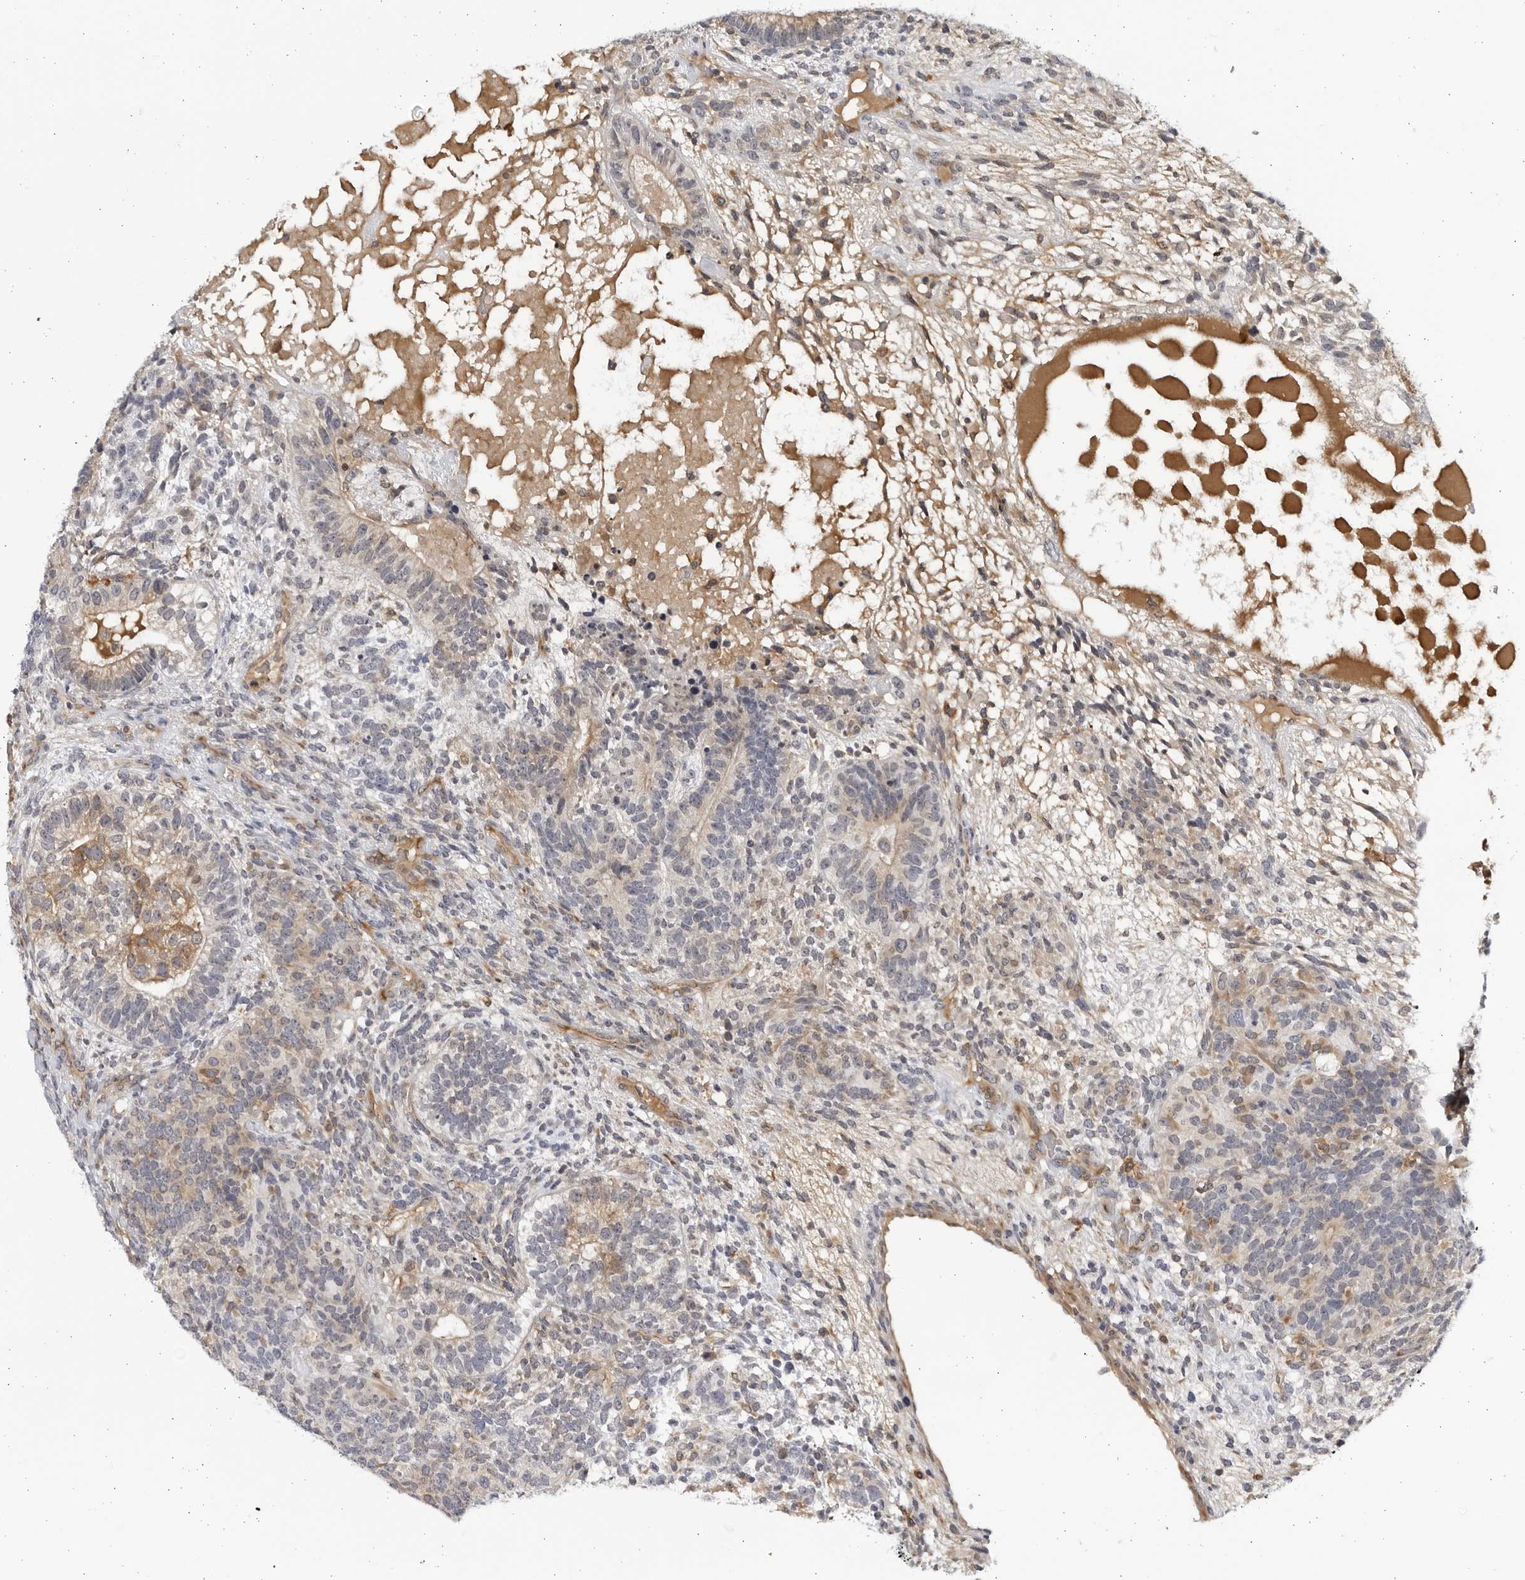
{"staining": {"intensity": "weak", "quantity": "<25%", "location": "cytoplasmic/membranous"}, "tissue": "testis cancer", "cell_type": "Tumor cells", "image_type": "cancer", "snomed": [{"axis": "morphology", "description": "Seminoma, NOS"}, {"axis": "morphology", "description": "Carcinoma, Embryonal, NOS"}, {"axis": "topography", "description": "Testis"}], "caption": "DAB immunohistochemical staining of testis cancer displays no significant expression in tumor cells.", "gene": "BMP2K", "patient": {"sex": "male", "age": 28}}